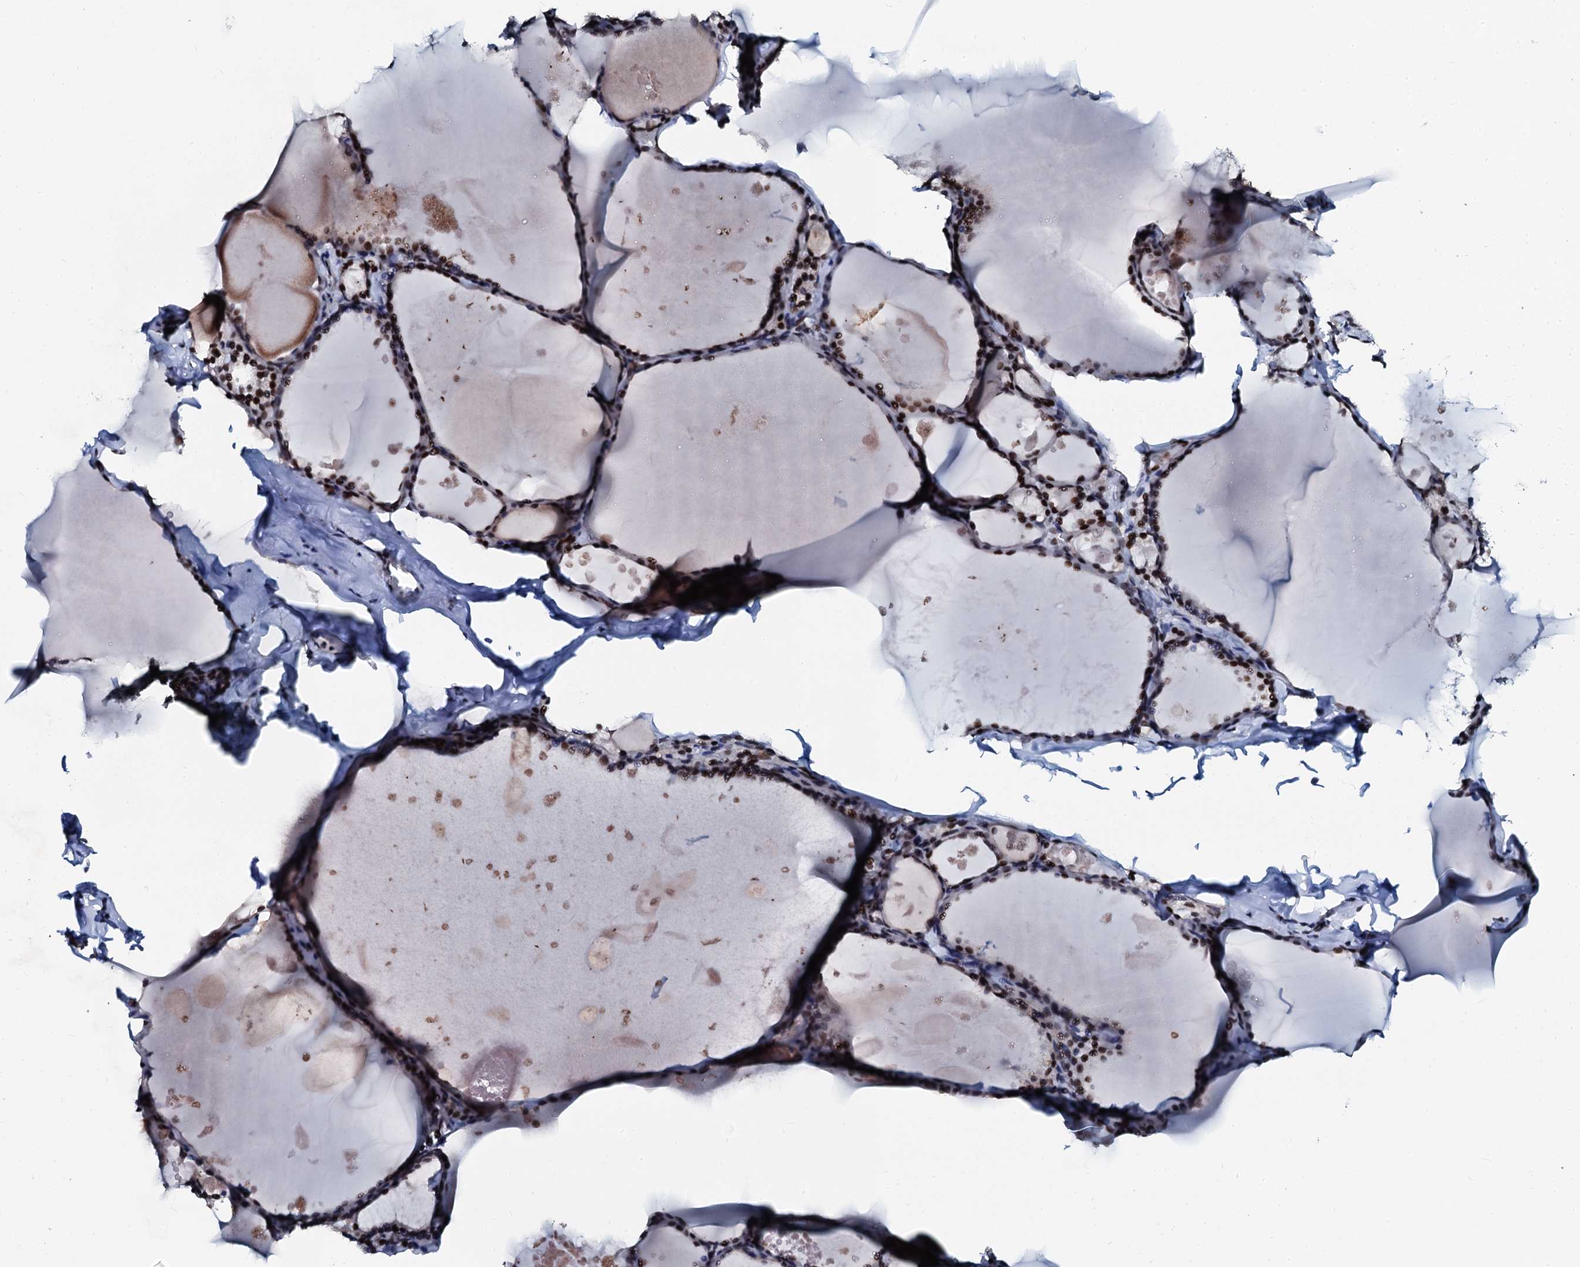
{"staining": {"intensity": "strong", "quantity": ">75%", "location": "nuclear"}, "tissue": "thyroid gland", "cell_type": "Glandular cells", "image_type": "normal", "snomed": [{"axis": "morphology", "description": "Normal tissue, NOS"}, {"axis": "topography", "description": "Thyroid gland"}], "caption": "Unremarkable thyroid gland was stained to show a protein in brown. There is high levels of strong nuclear staining in about >75% of glandular cells. The staining was performed using DAB to visualize the protein expression in brown, while the nuclei were stained in blue with hematoxylin (Magnification: 20x).", "gene": "SLTM", "patient": {"sex": "male", "age": 56}}